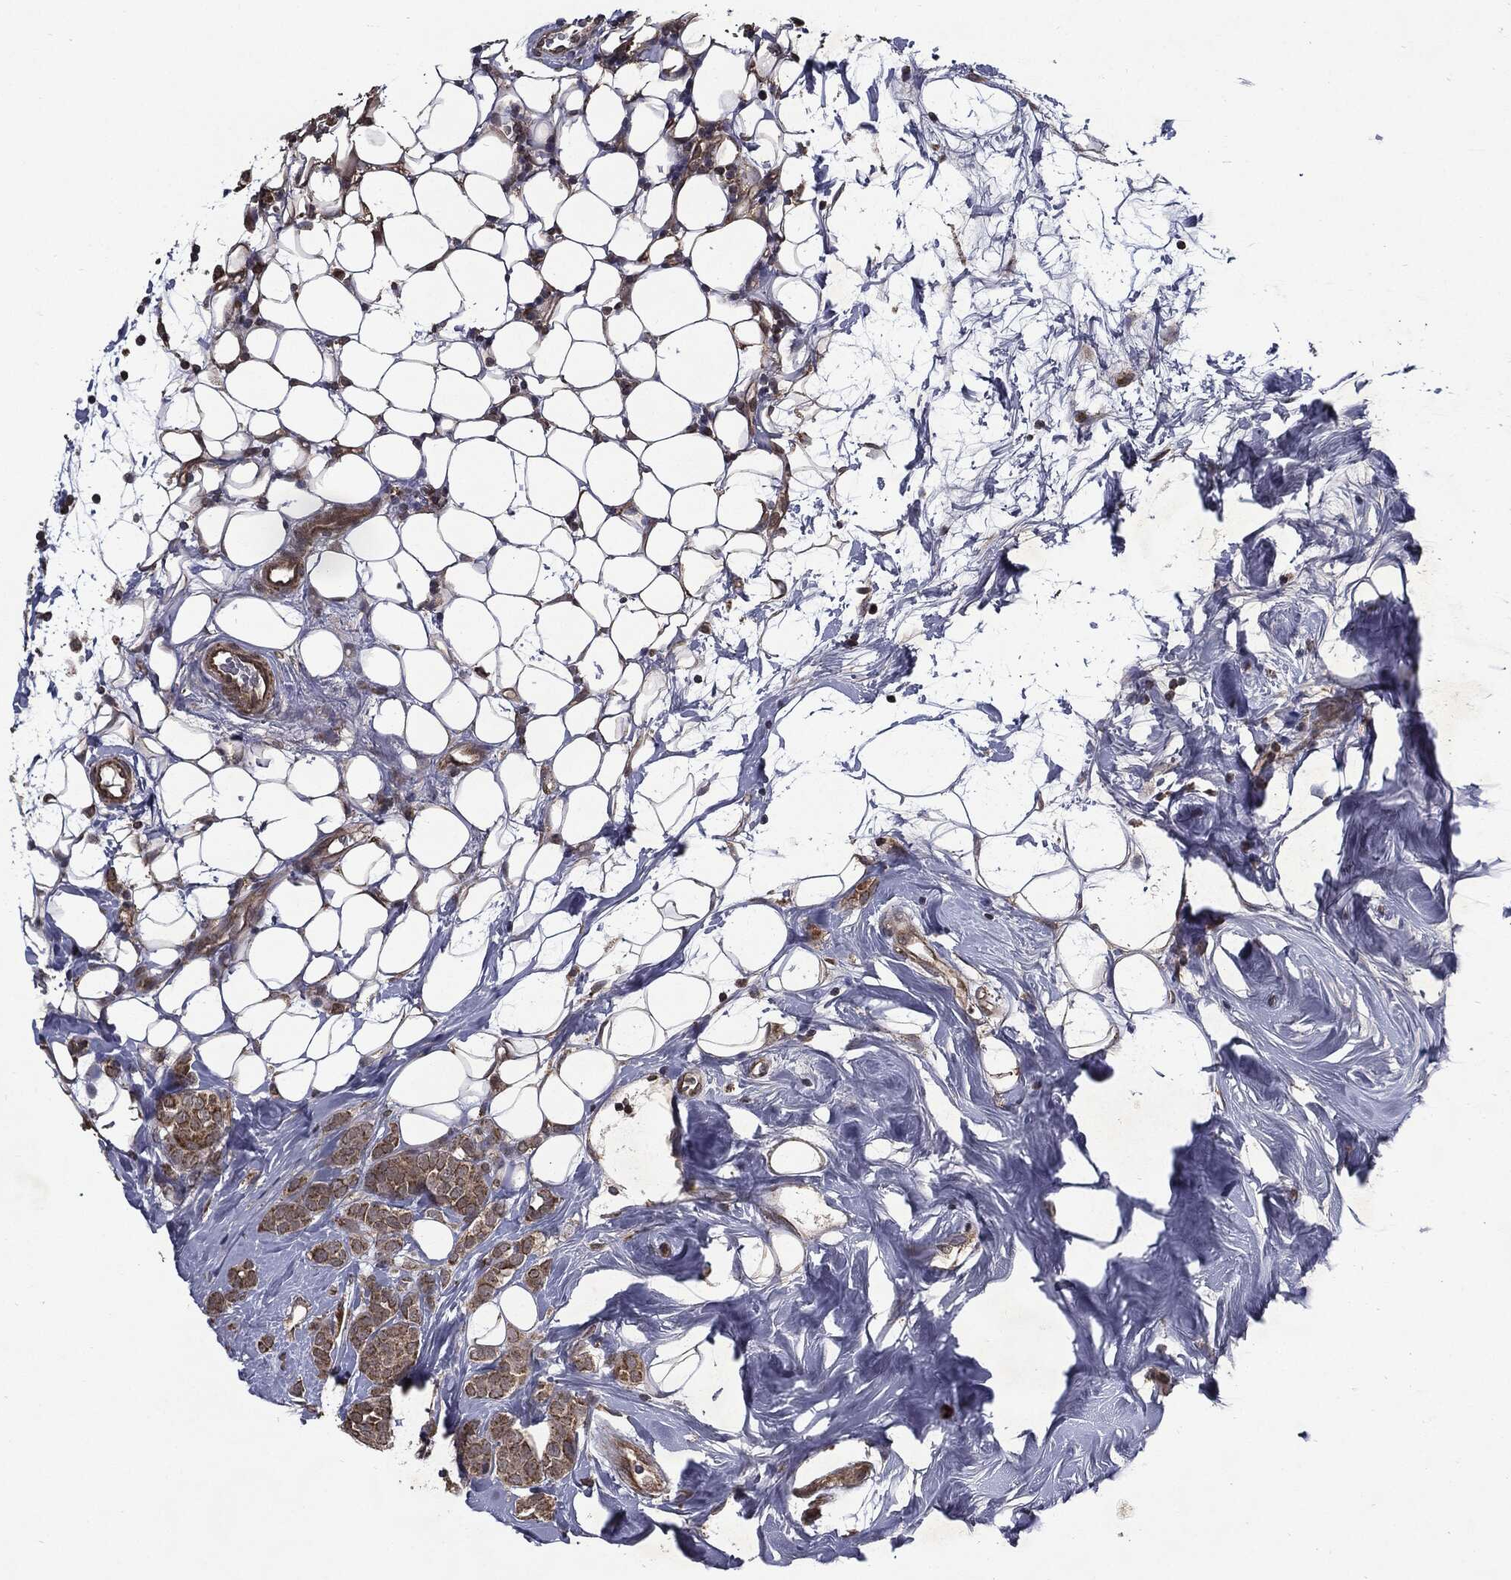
{"staining": {"intensity": "moderate", "quantity": ">75%", "location": "cytoplasmic/membranous"}, "tissue": "breast cancer", "cell_type": "Tumor cells", "image_type": "cancer", "snomed": [{"axis": "morphology", "description": "Lobular carcinoma"}, {"axis": "topography", "description": "Breast"}], "caption": "This histopathology image reveals breast cancer (lobular carcinoma) stained with IHC to label a protein in brown. The cytoplasmic/membranous of tumor cells show moderate positivity for the protein. Nuclei are counter-stained blue.", "gene": "HDAC5", "patient": {"sex": "female", "age": 49}}